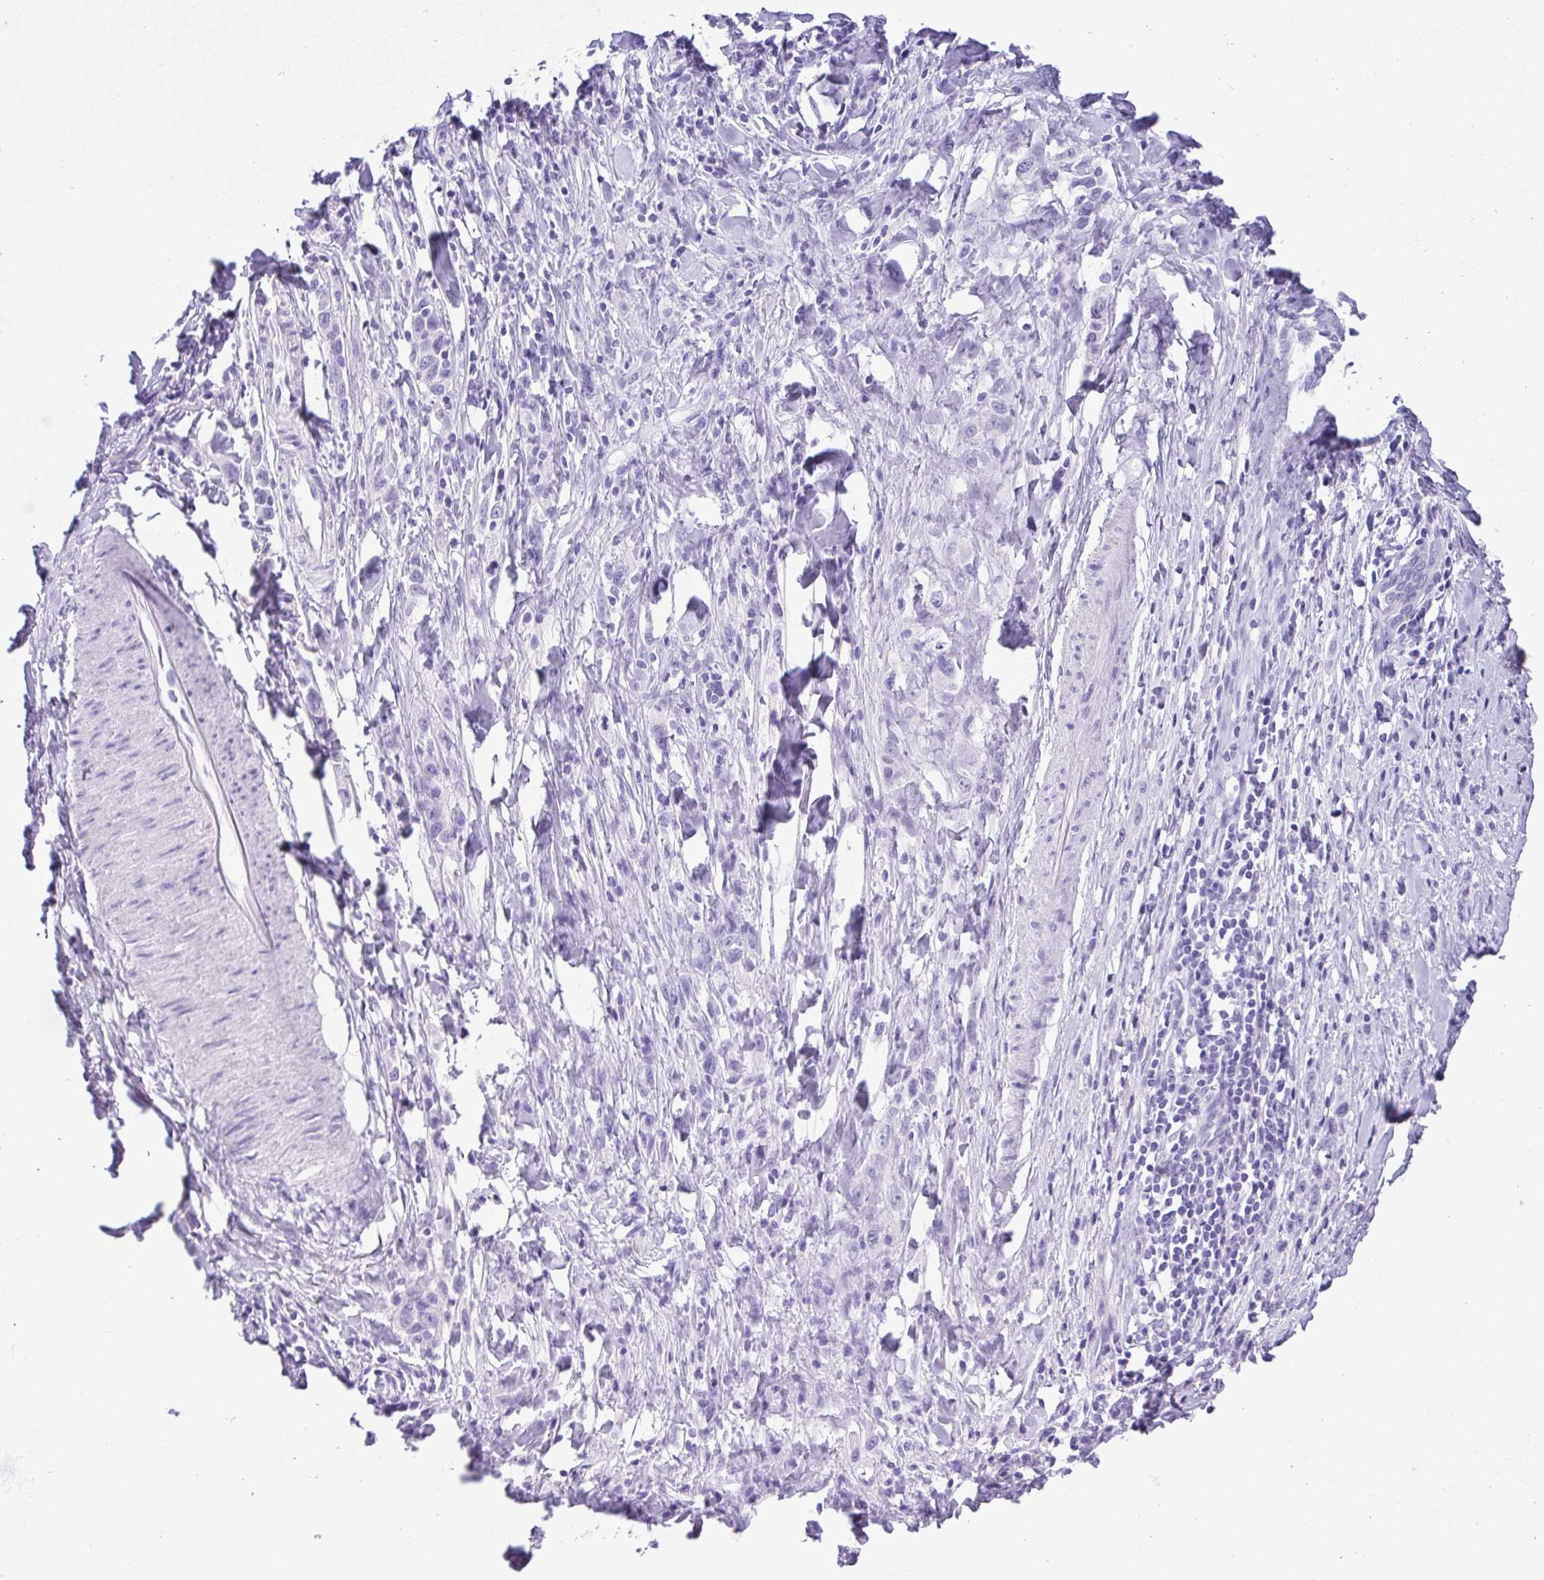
{"staining": {"intensity": "negative", "quantity": "none", "location": "none"}, "tissue": "stomach cancer", "cell_type": "Tumor cells", "image_type": "cancer", "snomed": [{"axis": "morphology", "description": "Adenocarcinoma, NOS"}, {"axis": "topography", "description": "Stomach"}], "caption": "High magnification brightfield microscopy of stomach adenocarcinoma stained with DAB (brown) and counterstained with hematoxylin (blue): tumor cells show no significant expression. Nuclei are stained in blue.", "gene": "OVGP1", "patient": {"sex": "male", "age": 47}}